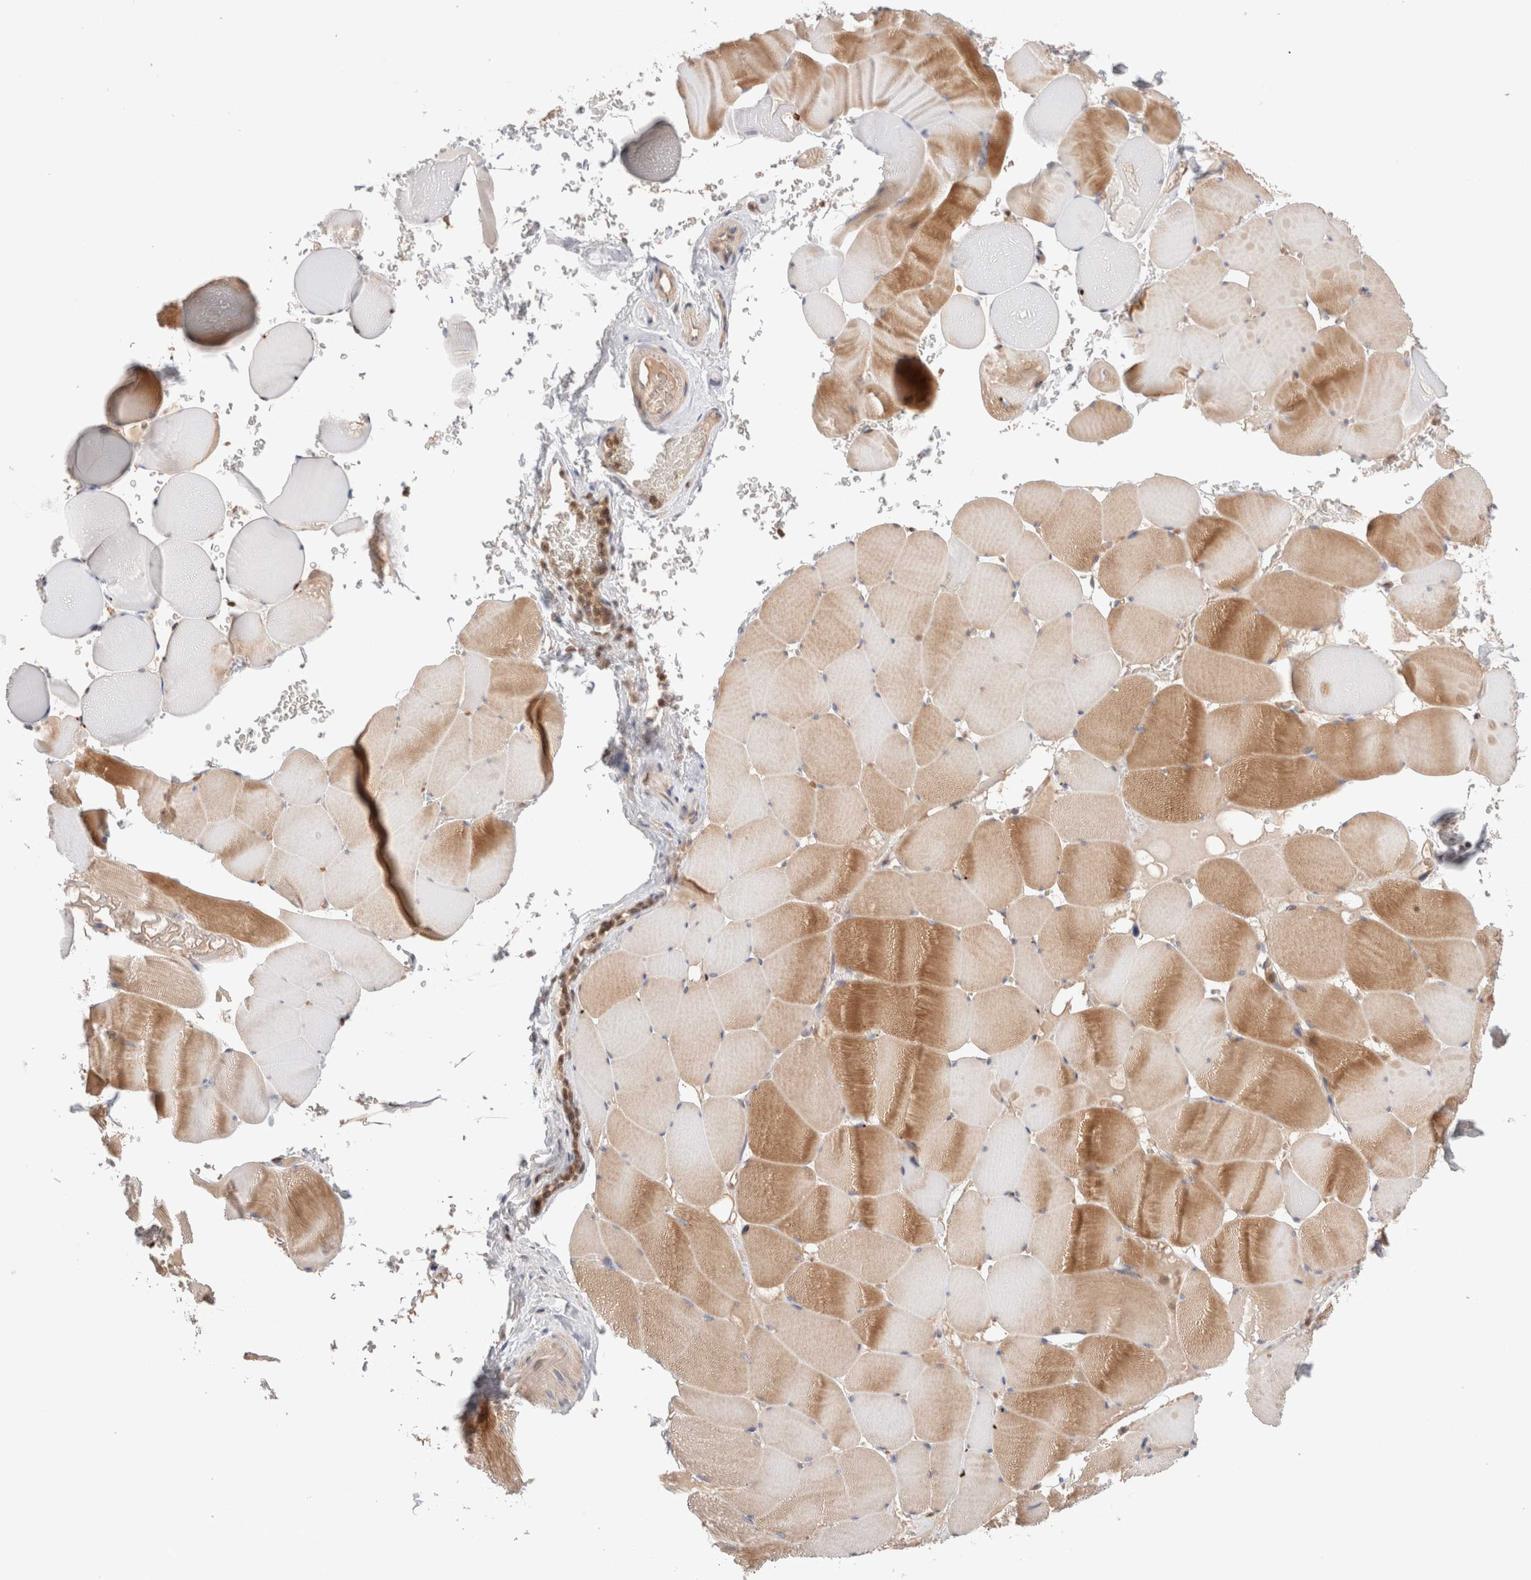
{"staining": {"intensity": "moderate", "quantity": "25%-75%", "location": "cytoplasmic/membranous"}, "tissue": "skeletal muscle", "cell_type": "Myocytes", "image_type": "normal", "snomed": [{"axis": "morphology", "description": "Normal tissue, NOS"}, {"axis": "topography", "description": "Skeletal muscle"}], "caption": "Immunohistochemical staining of normal skeletal muscle exhibits moderate cytoplasmic/membranous protein staining in about 25%-75% of myocytes.", "gene": "SIKE1", "patient": {"sex": "male", "age": 62}}